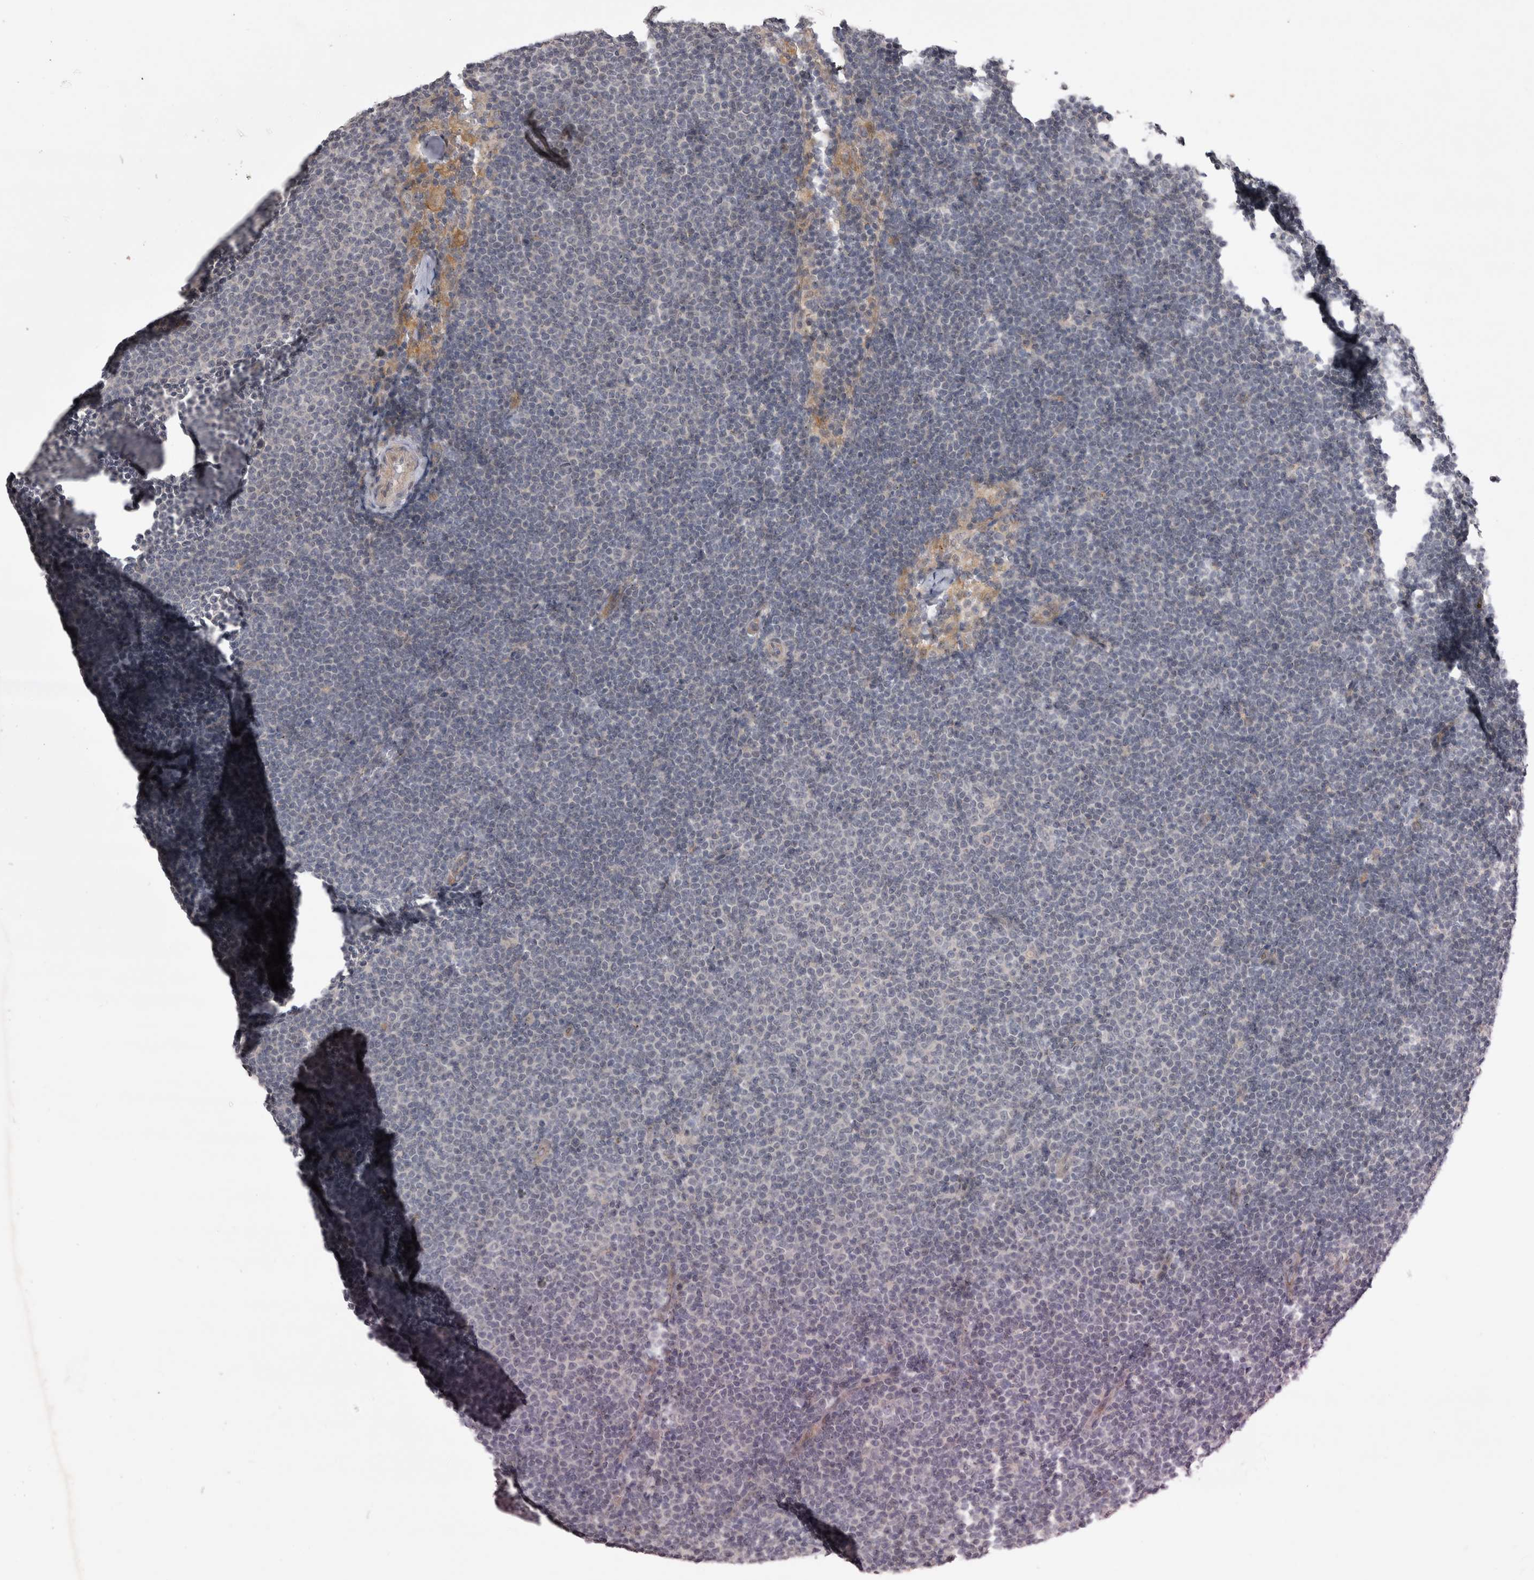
{"staining": {"intensity": "negative", "quantity": "none", "location": "none"}, "tissue": "lymphoma", "cell_type": "Tumor cells", "image_type": "cancer", "snomed": [{"axis": "morphology", "description": "Malignant lymphoma, non-Hodgkin's type, Low grade"}, {"axis": "topography", "description": "Lymph node"}], "caption": "An IHC histopathology image of lymphoma is shown. There is no staining in tumor cells of lymphoma.", "gene": "CTBS", "patient": {"sex": "female", "age": 53}}